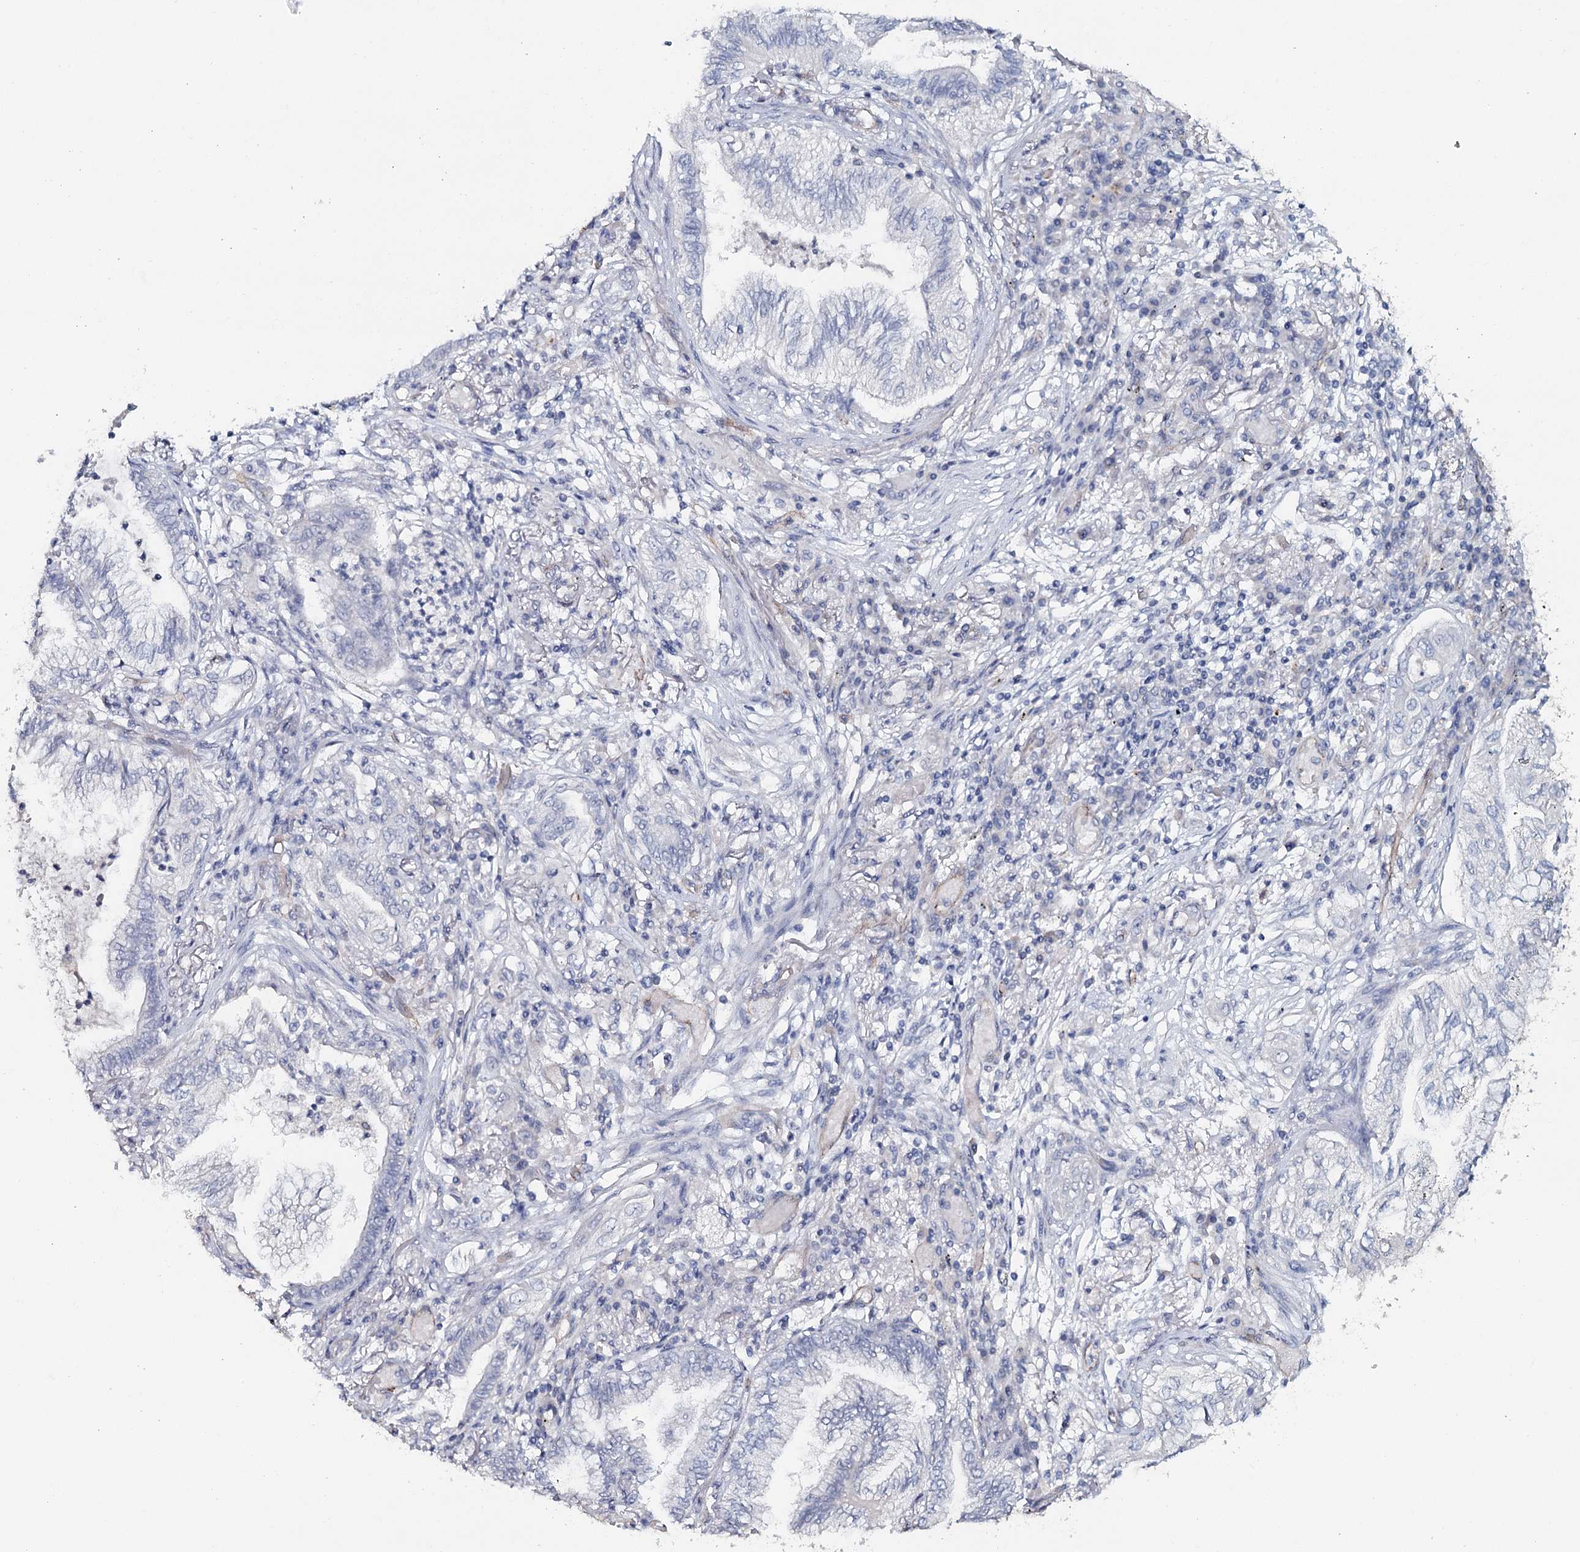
{"staining": {"intensity": "negative", "quantity": "none", "location": "none"}, "tissue": "lung cancer", "cell_type": "Tumor cells", "image_type": "cancer", "snomed": [{"axis": "morphology", "description": "Normal tissue, NOS"}, {"axis": "morphology", "description": "Adenocarcinoma, NOS"}, {"axis": "topography", "description": "Bronchus"}, {"axis": "topography", "description": "Lung"}], "caption": "Immunohistochemistry (IHC) histopathology image of human adenocarcinoma (lung) stained for a protein (brown), which shows no positivity in tumor cells.", "gene": "SYNPO", "patient": {"sex": "female", "age": 70}}